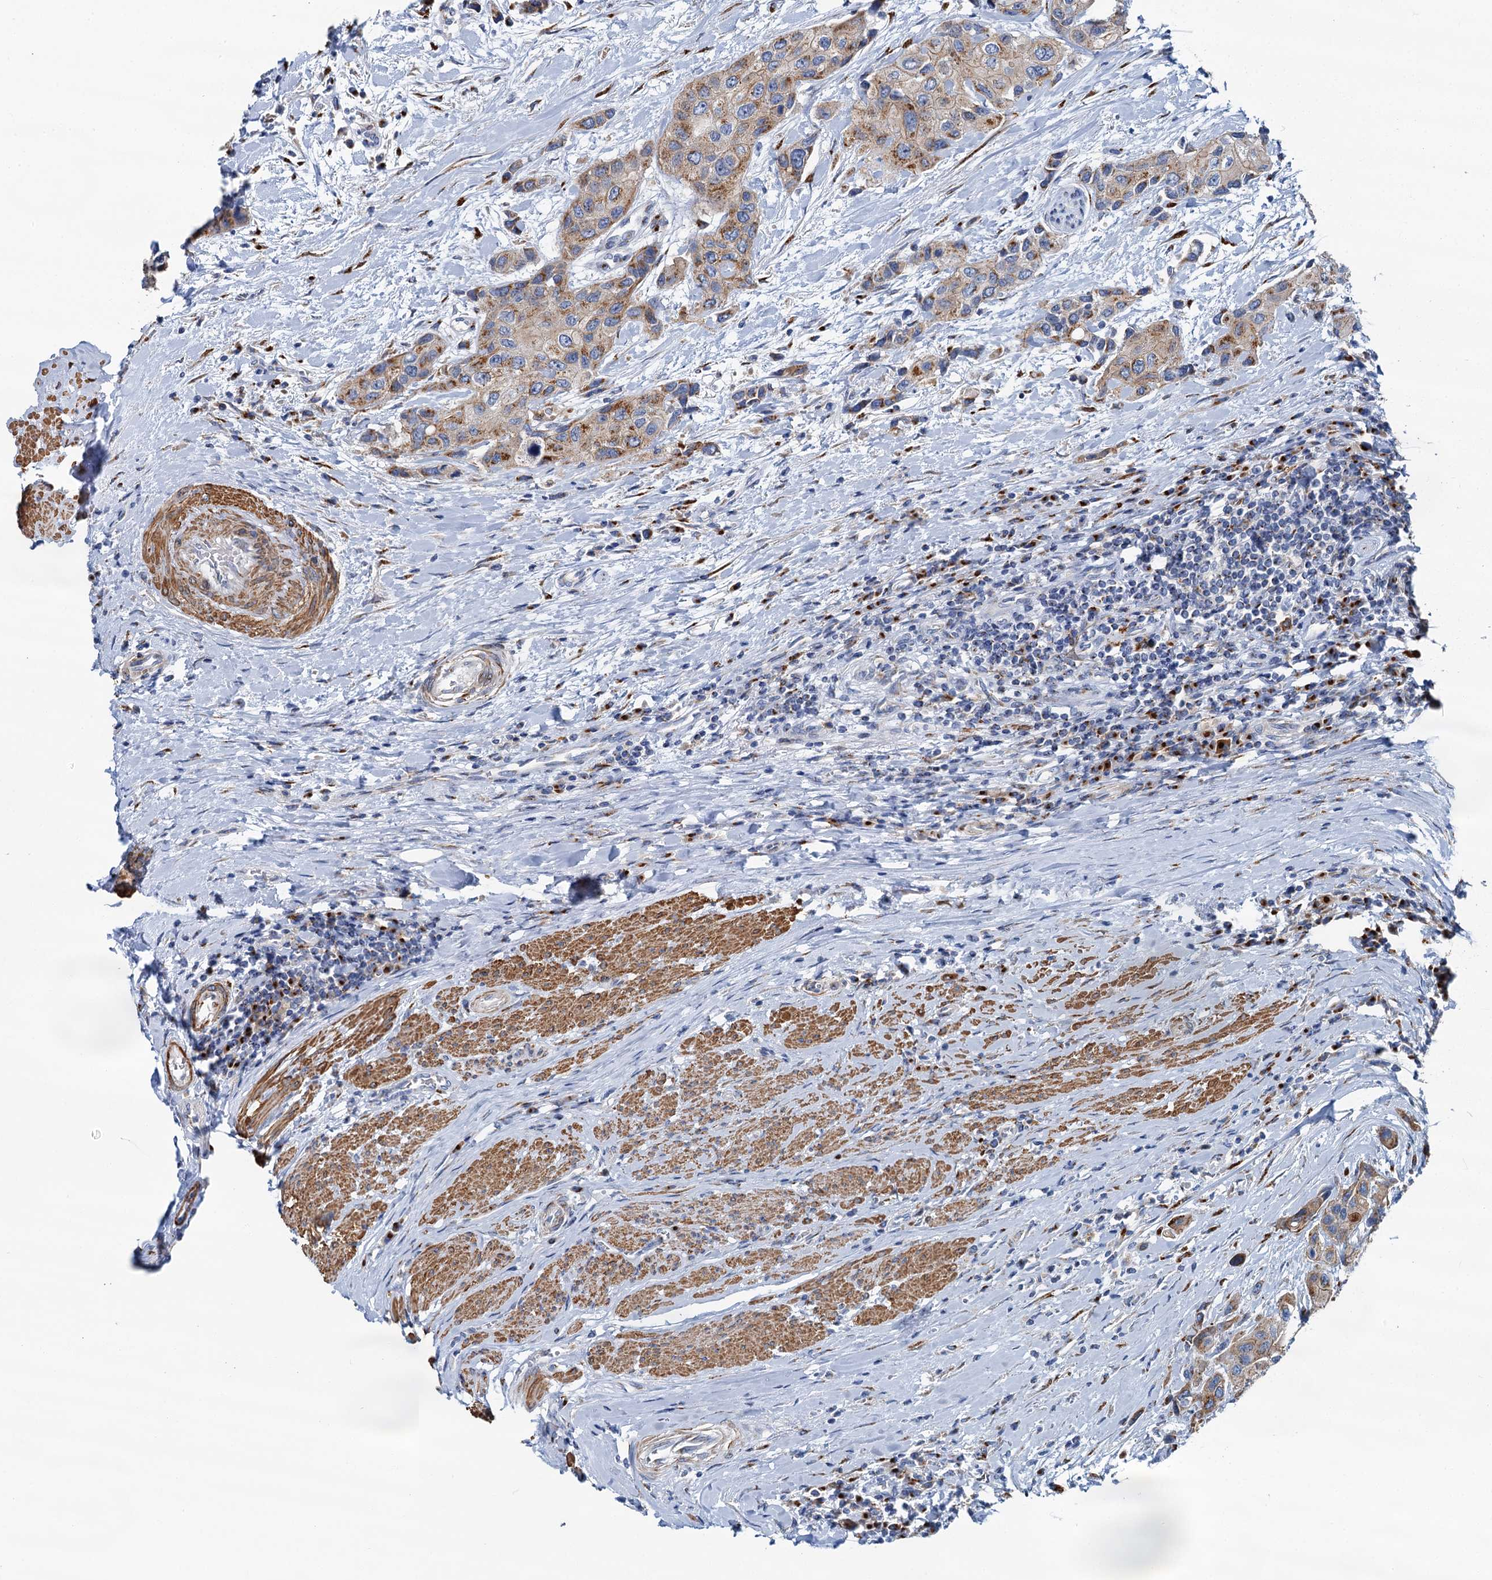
{"staining": {"intensity": "moderate", "quantity": "25%-75%", "location": "cytoplasmic/membranous"}, "tissue": "urothelial cancer", "cell_type": "Tumor cells", "image_type": "cancer", "snomed": [{"axis": "morphology", "description": "Normal tissue, NOS"}, {"axis": "morphology", "description": "Urothelial carcinoma, High grade"}, {"axis": "topography", "description": "Vascular tissue"}, {"axis": "topography", "description": "Urinary bladder"}], "caption": "Immunohistochemical staining of urothelial cancer demonstrates medium levels of moderate cytoplasmic/membranous protein staining in about 25%-75% of tumor cells. Nuclei are stained in blue.", "gene": "BET1L", "patient": {"sex": "female", "age": 56}}